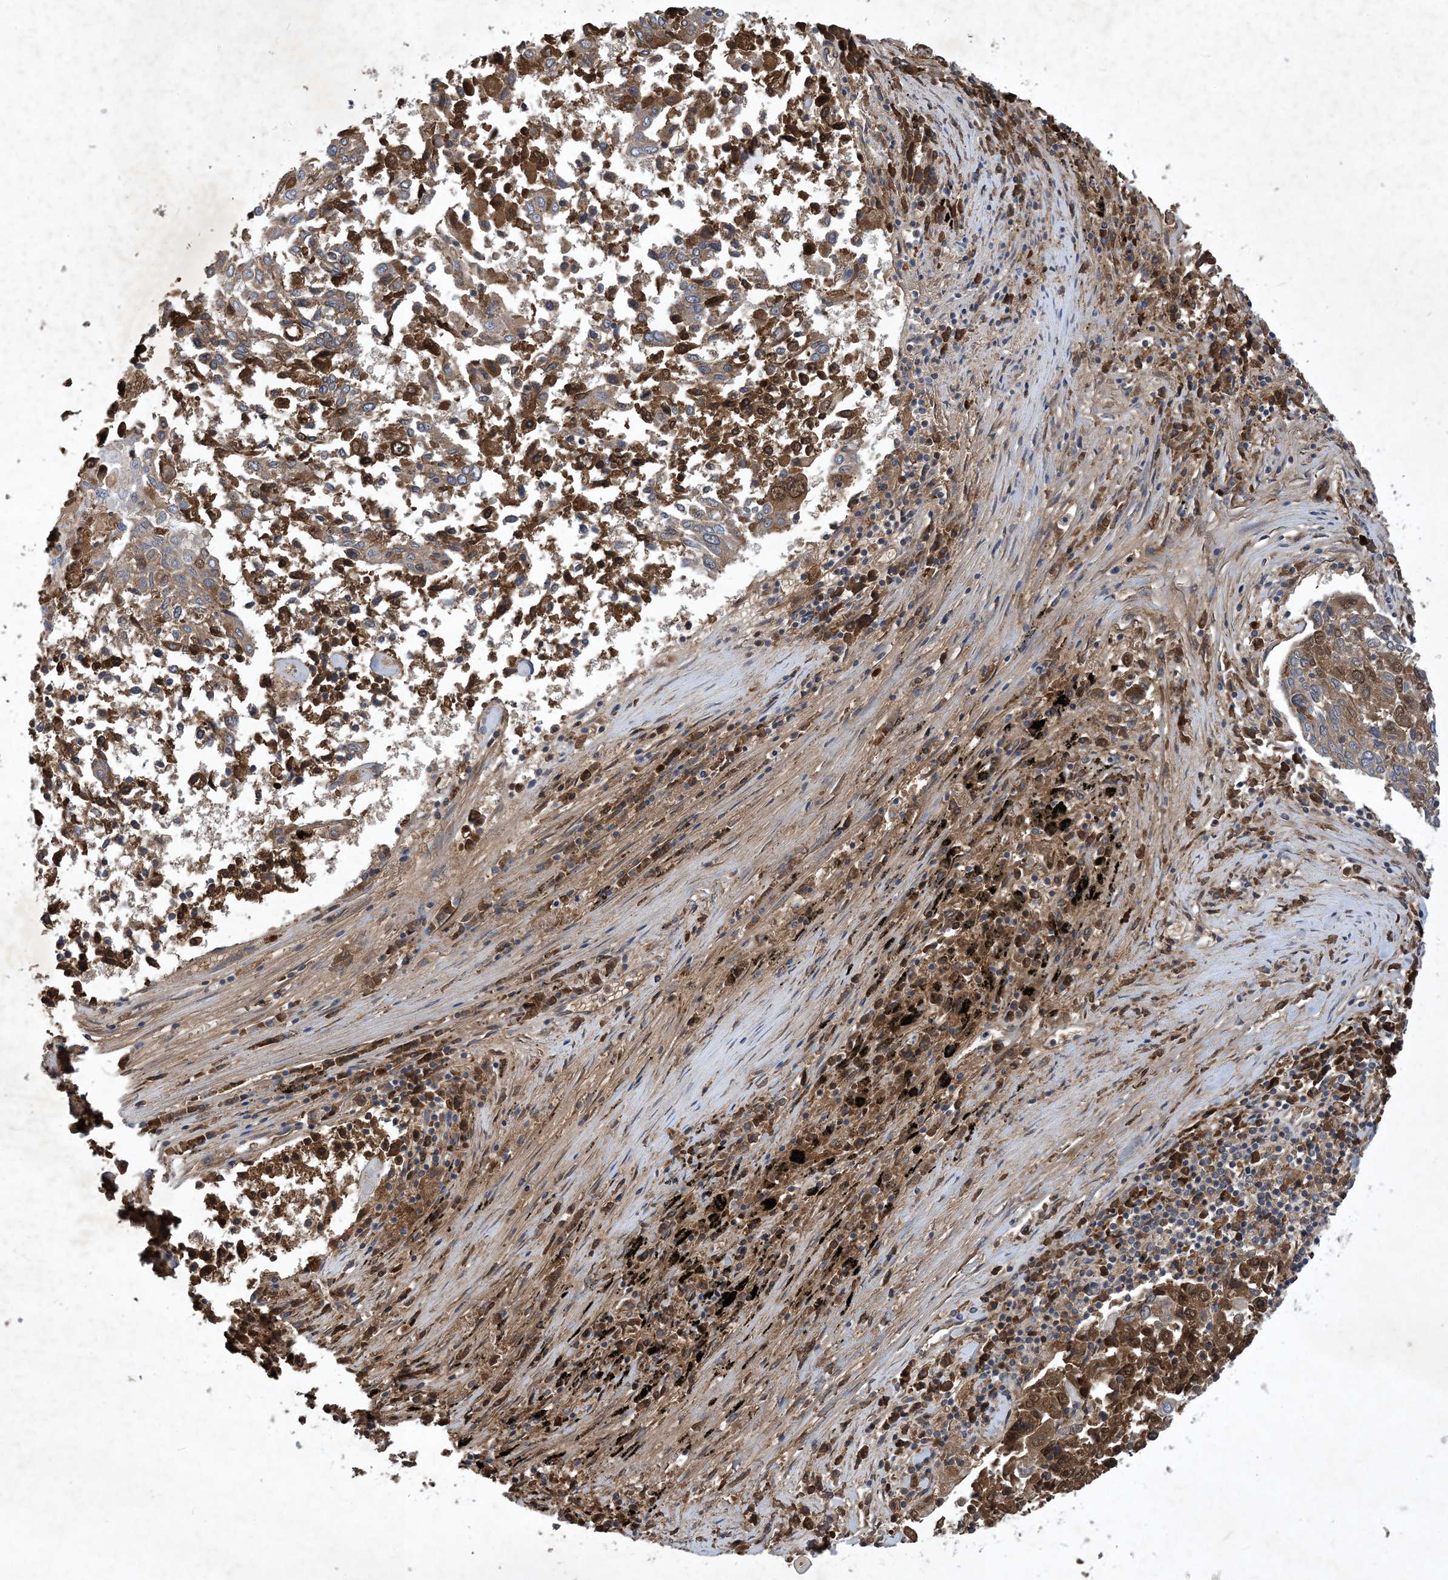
{"staining": {"intensity": "strong", "quantity": "<25%", "location": "cytoplasmic/membranous,nuclear"}, "tissue": "lung cancer", "cell_type": "Tumor cells", "image_type": "cancer", "snomed": [{"axis": "morphology", "description": "Squamous cell carcinoma, NOS"}, {"axis": "topography", "description": "Lung"}], "caption": "Human lung squamous cell carcinoma stained for a protein (brown) exhibits strong cytoplasmic/membranous and nuclear positive staining in approximately <25% of tumor cells.", "gene": "STK19", "patient": {"sex": "male", "age": 65}}